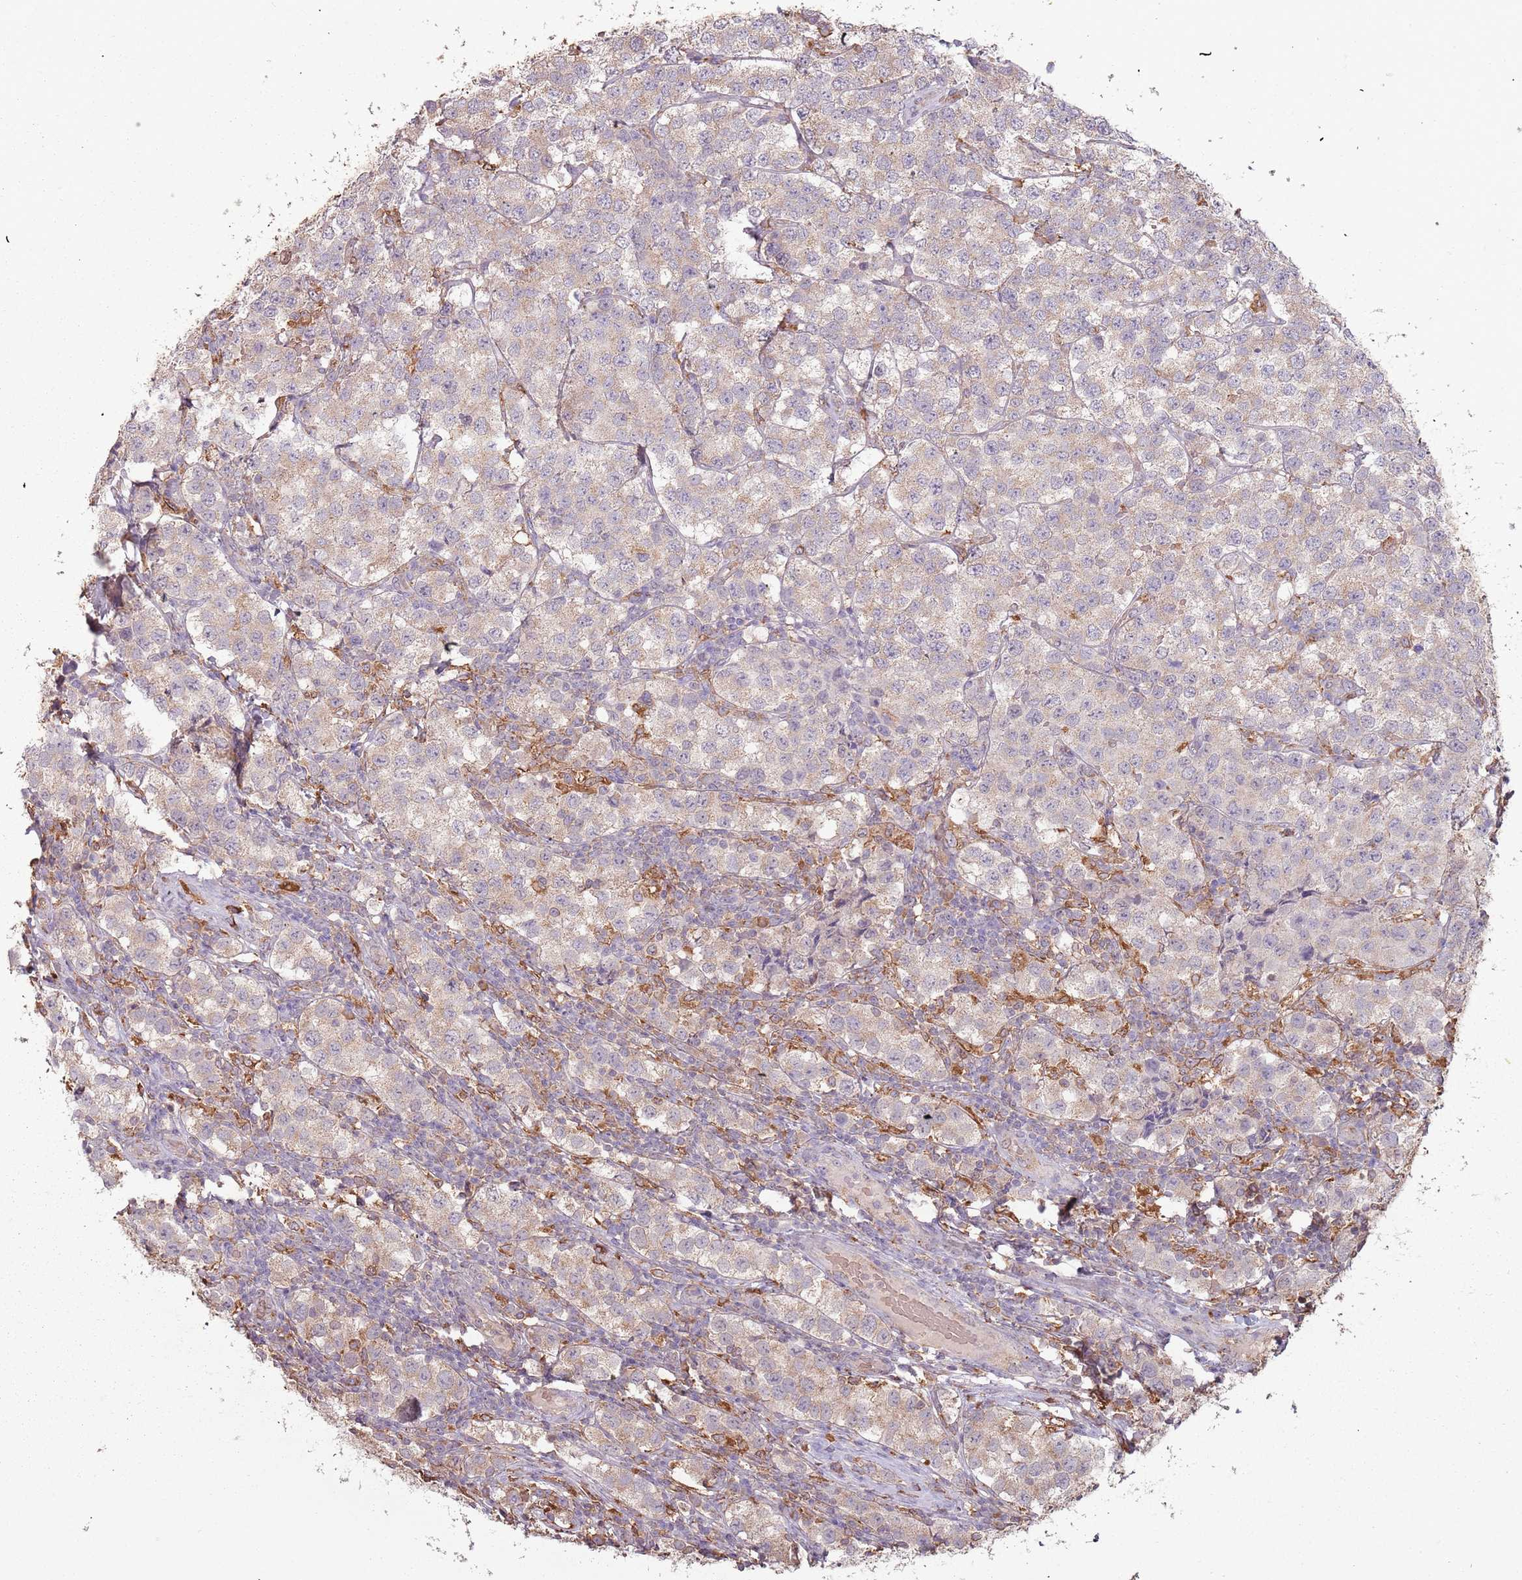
{"staining": {"intensity": "weak", "quantity": "<25%", "location": "cytoplasmic/membranous"}, "tissue": "testis cancer", "cell_type": "Tumor cells", "image_type": "cancer", "snomed": [{"axis": "morphology", "description": "Seminoma, NOS"}, {"axis": "topography", "description": "Testis"}], "caption": "Immunohistochemistry of seminoma (testis) demonstrates no positivity in tumor cells.", "gene": "ATOSB", "patient": {"sex": "male", "age": 34}}